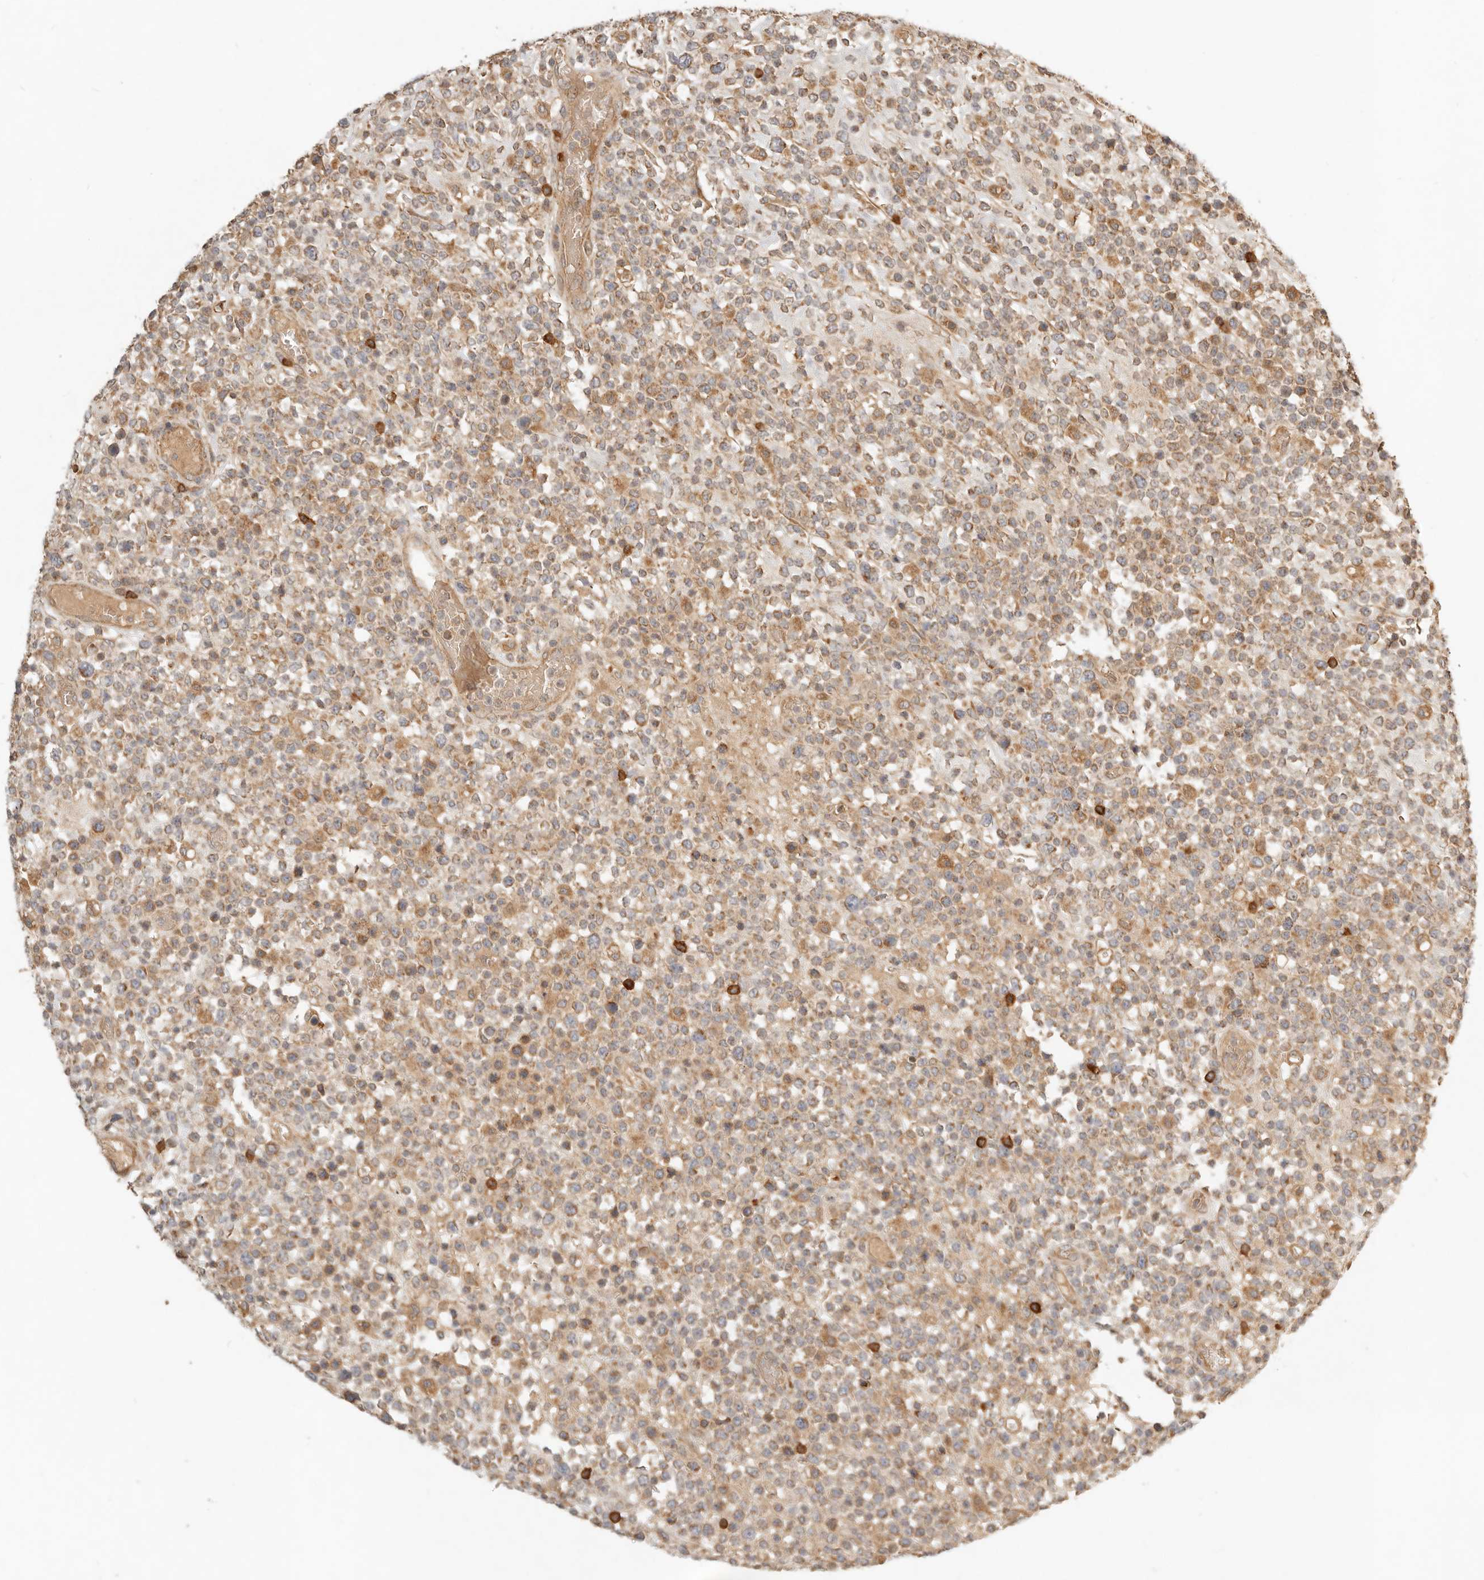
{"staining": {"intensity": "moderate", "quantity": "25%-75%", "location": "cytoplasmic/membranous"}, "tissue": "lymphoma", "cell_type": "Tumor cells", "image_type": "cancer", "snomed": [{"axis": "morphology", "description": "Malignant lymphoma, non-Hodgkin's type, High grade"}, {"axis": "topography", "description": "Colon"}], "caption": "This photomicrograph demonstrates lymphoma stained with IHC to label a protein in brown. The cytoplasmic/membranous of tumor cells show moderate positivity for the protein. Nuclei are counter-stained blue.", "gene": "CLEC4C", "patient": {"sex": "female", "age": 53}}